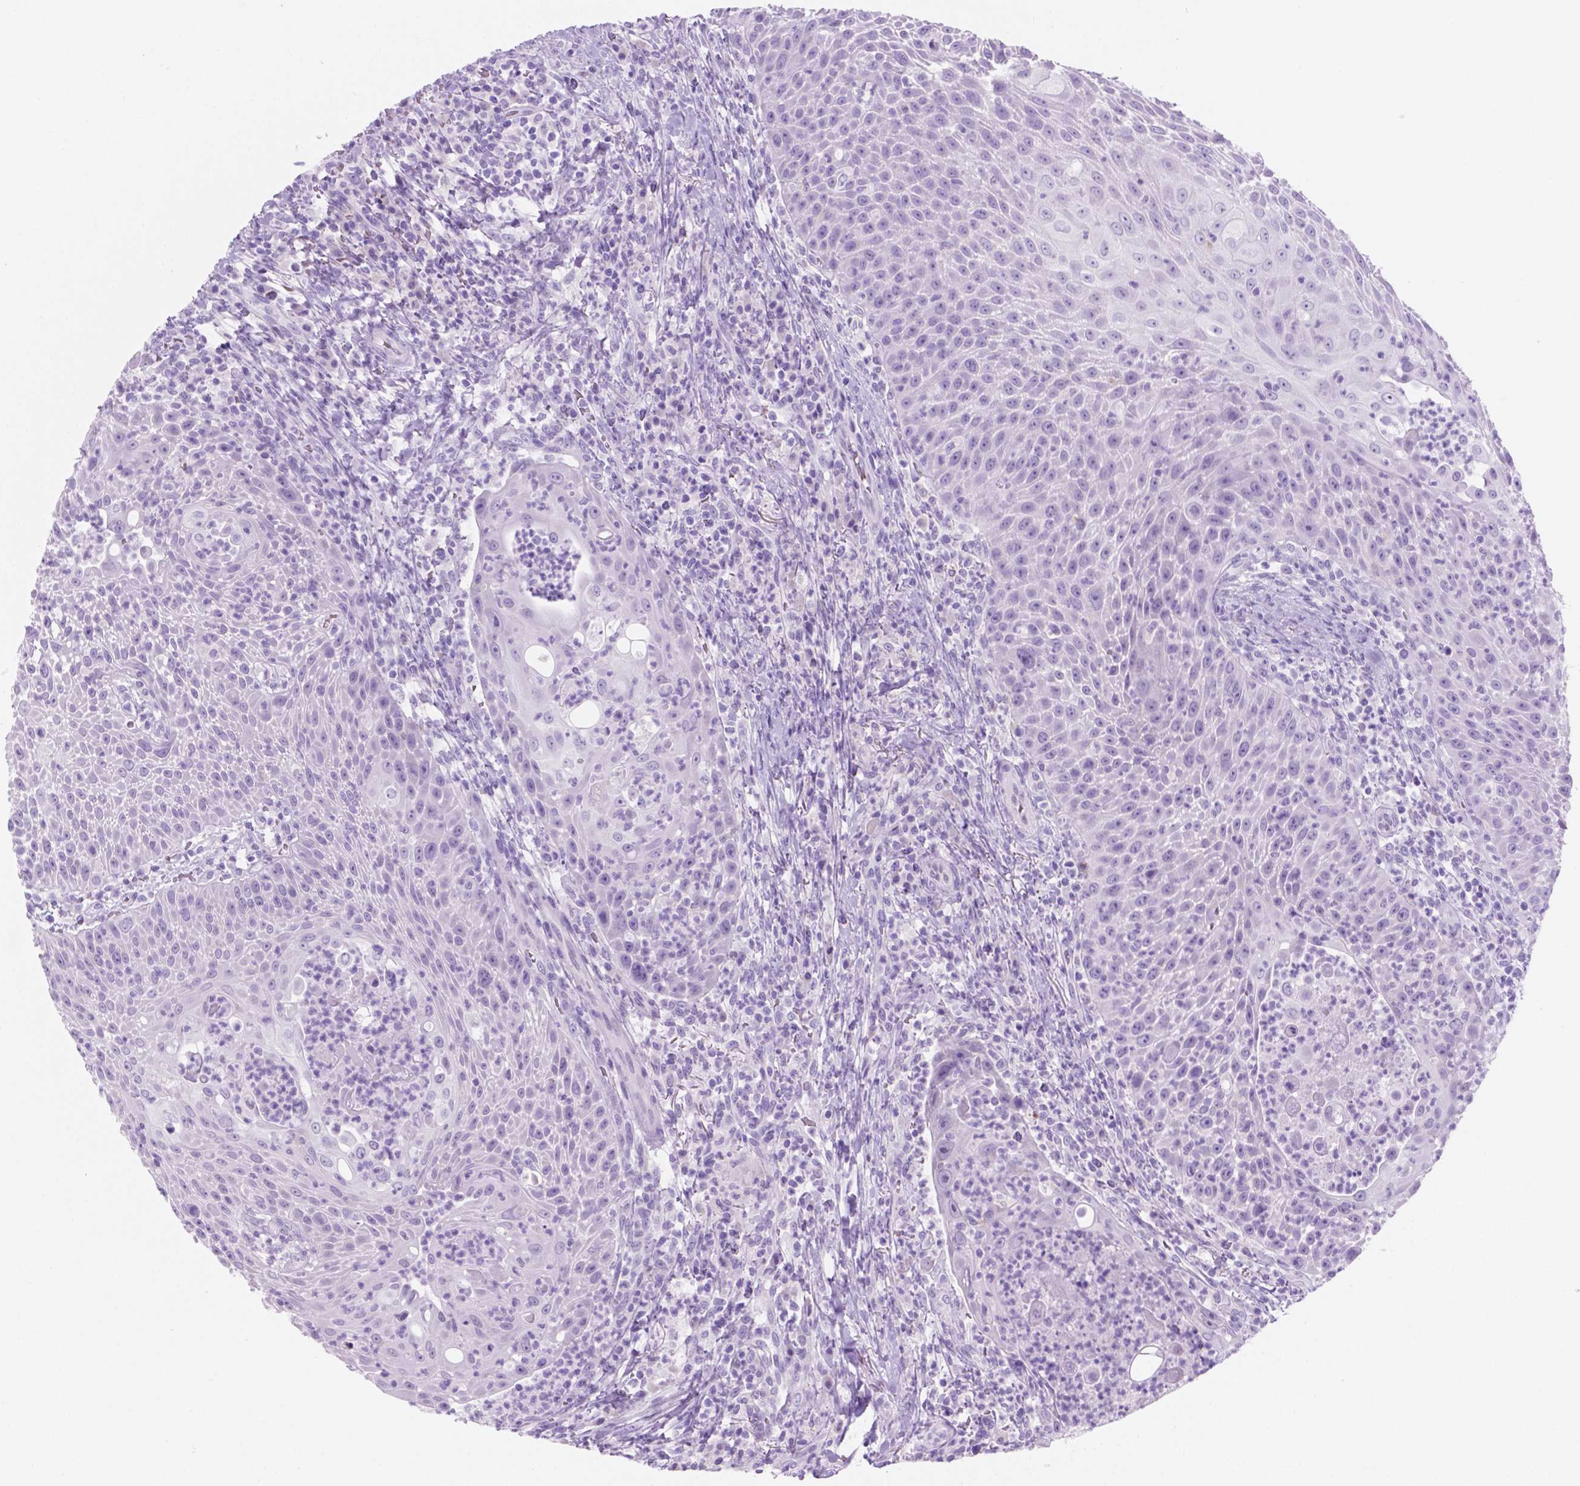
{"staining": {"intensity": "negative", "quantity": "none", "location": "none"}, "tissue": "head and neck cancer", "cell_type": "Tumor cells", "image_type": "cancer", "snomed": [{"axis": "morphology", "description": "Squamous cell carcinoma, NOS"}, {"axis": "topography", "description": "Head-Neck"}], "caption": "IHC of head and neck cancer reveals no staining in tumor cells.", "gene": "GRIN2B", "patient": {"sex": "male", "age": 69}}